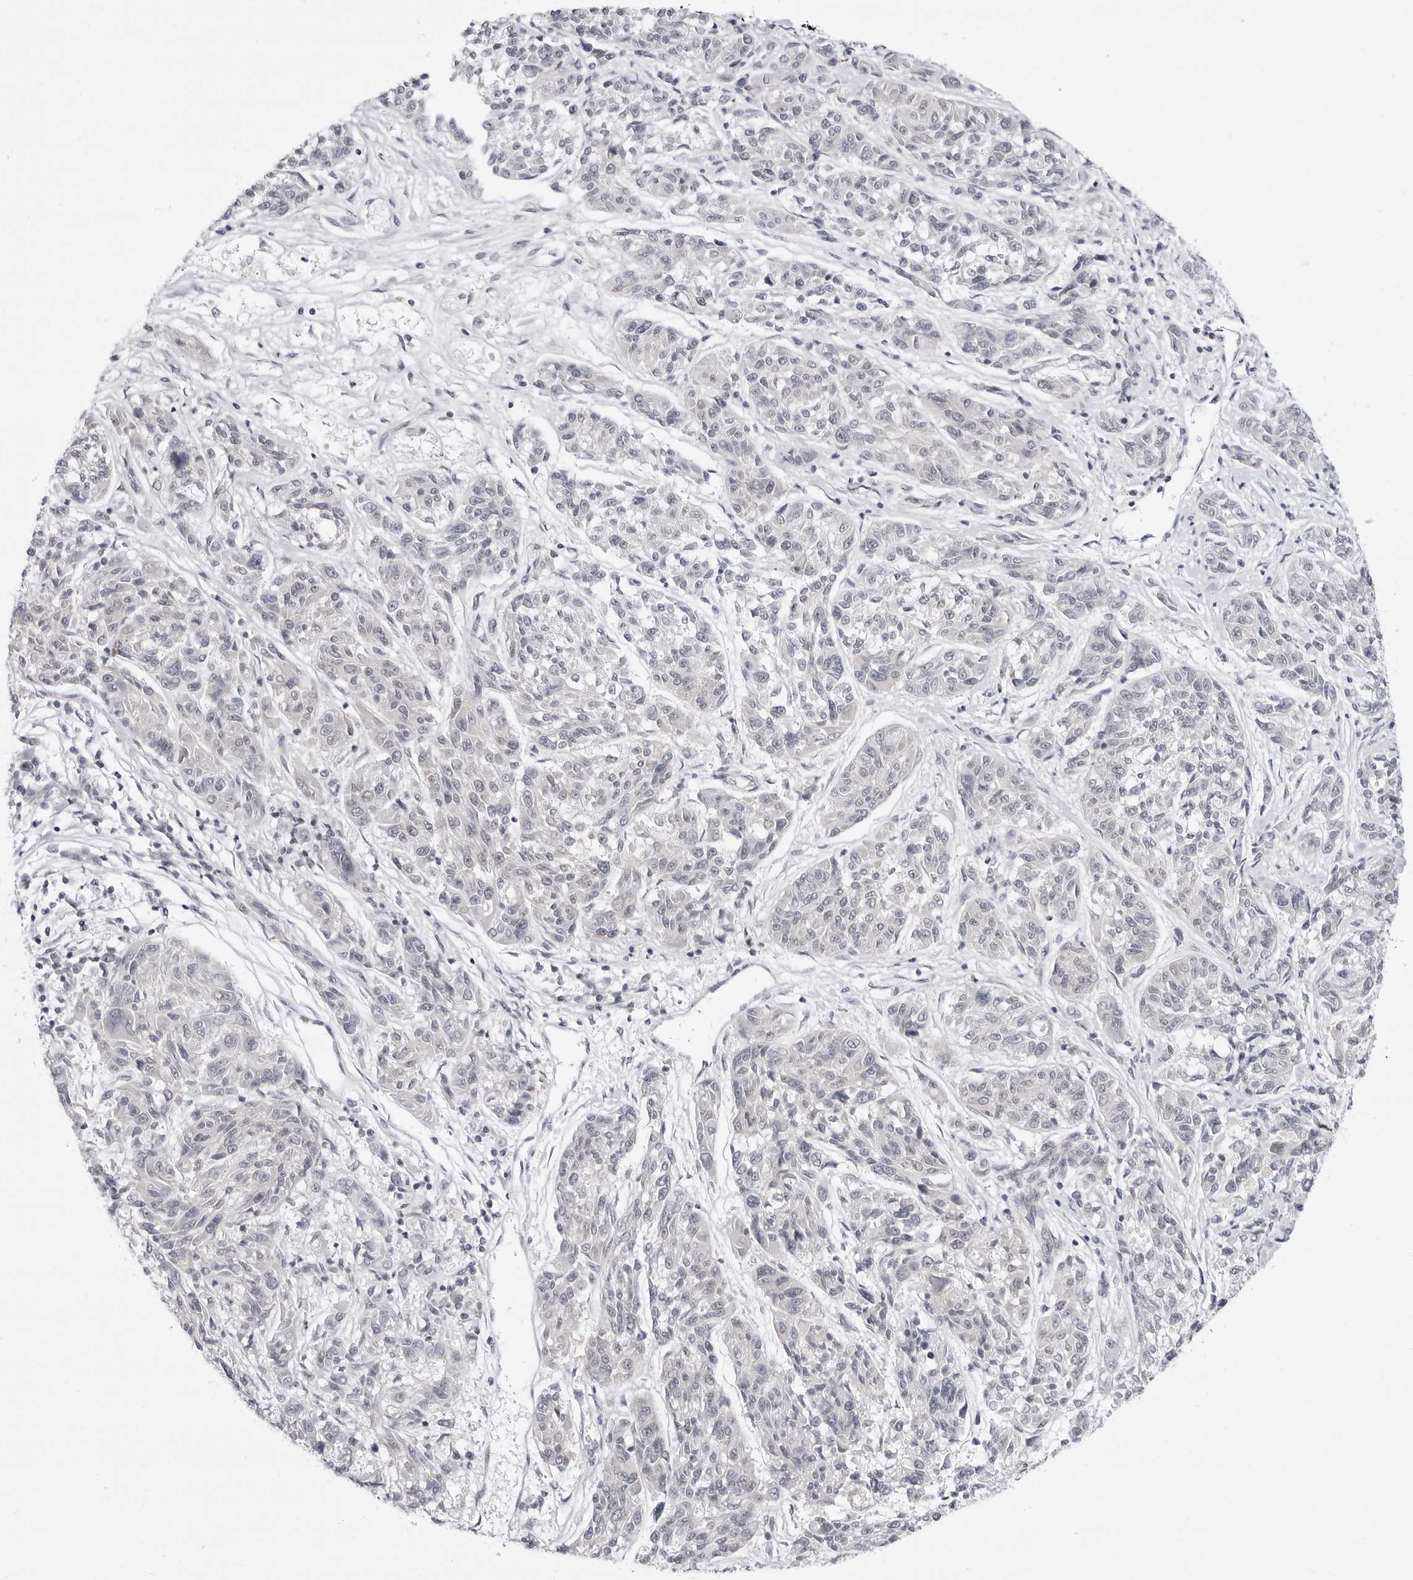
{"staining": {"intensity": "negative", "quantity": "none", "location": "none"}, "tissue": "melanoma", "cell_type": "Tumor cells", "image_type": "cancer", "snomed": [{"axis": "morphology", "description": "Malignant melanoma, NOS"}, {"axis": "topography", "description": "Skin"}], "caption": "The photomicrograph demonstrates no staining of tumor cells in melanoma.", "gene": "PPP2R5C", "patient": {"sex": "male", "age": 53}}